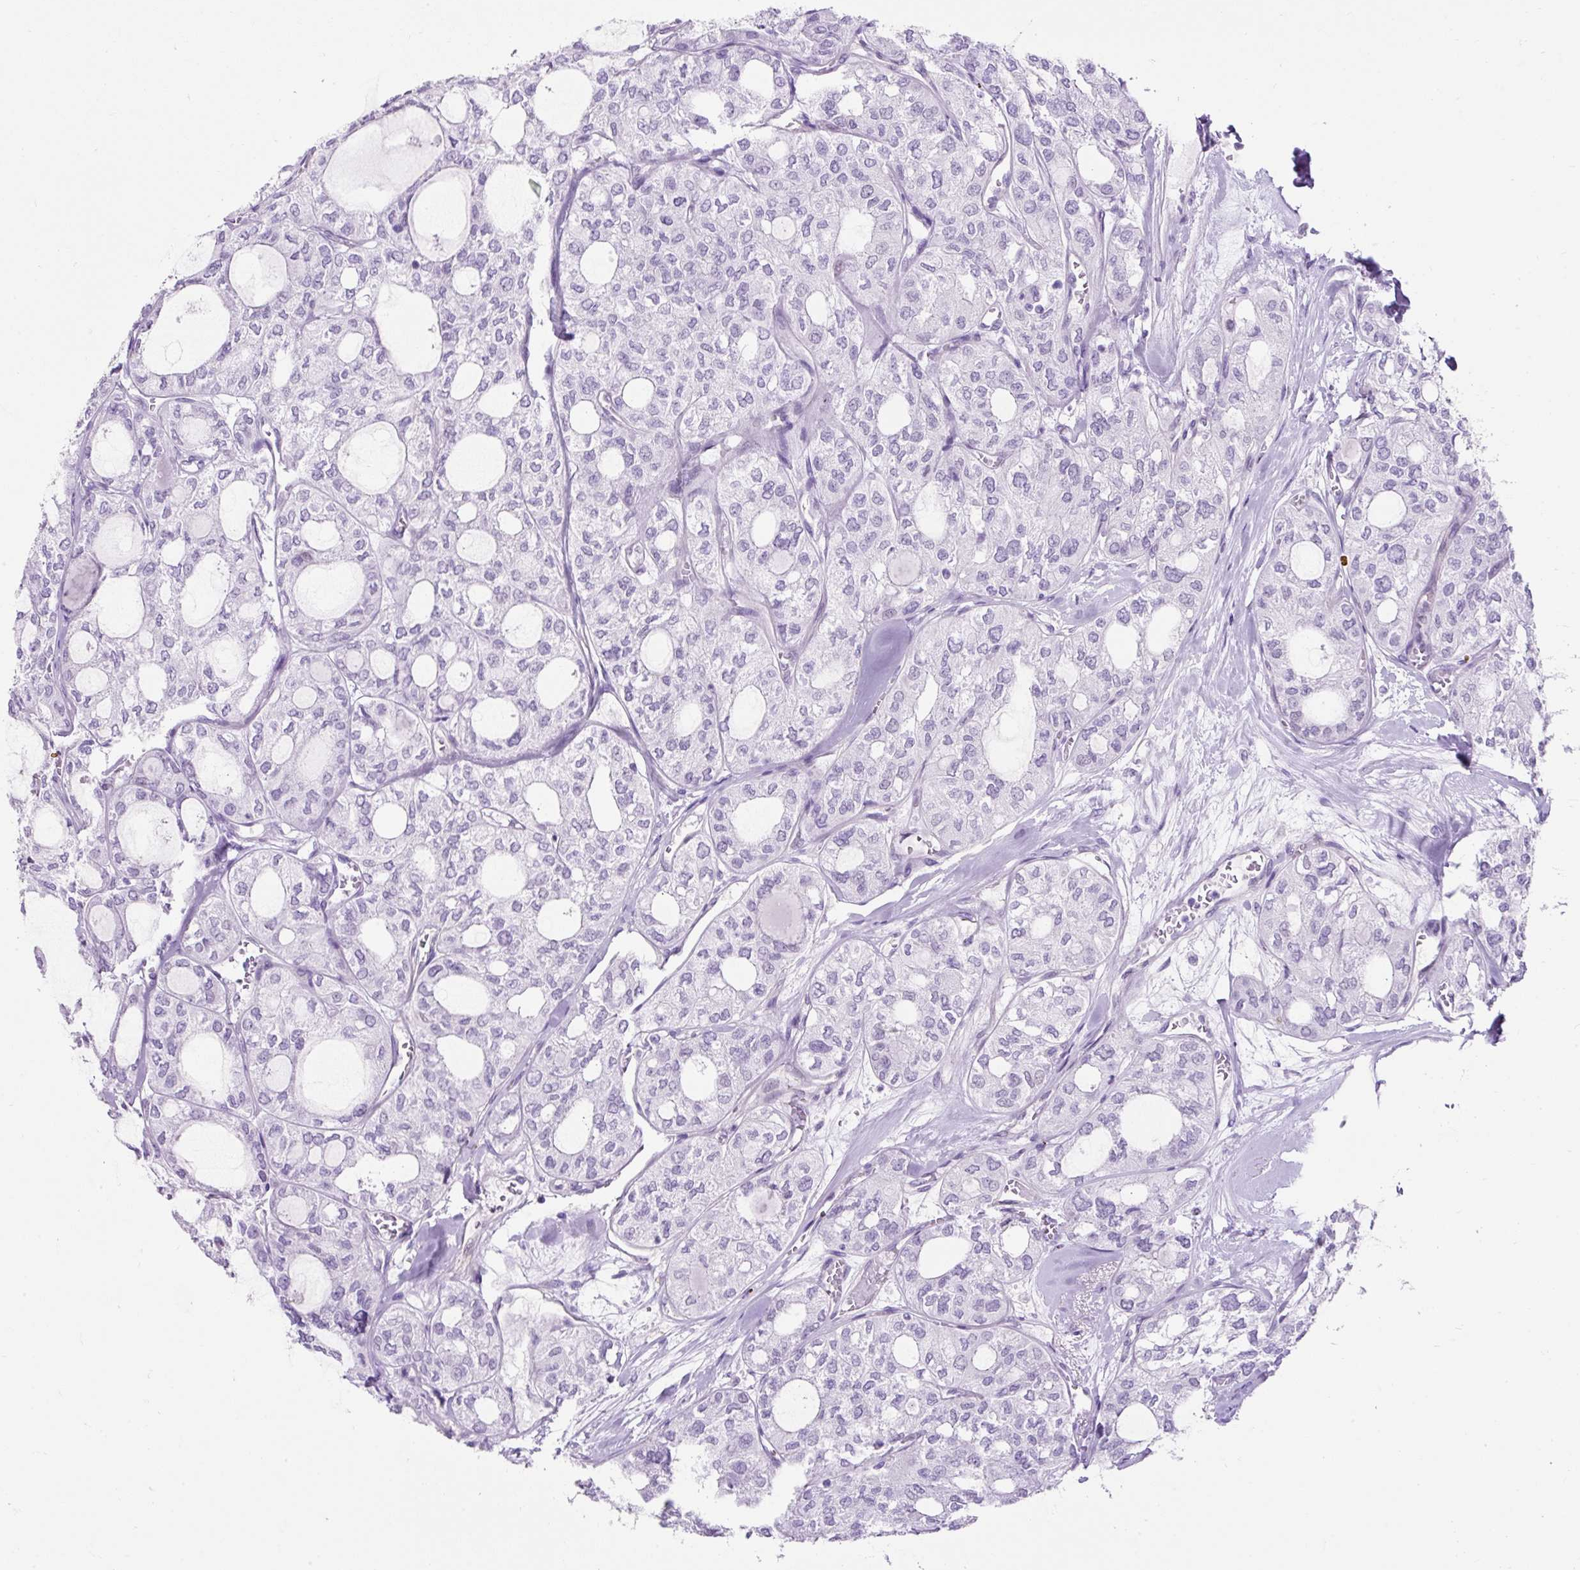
{"staining": {"intensity": "negative", "quantity": "none", "location": "none"}, "tissue": "thyroid cancer", "cell_type": "Tumor cells", "image_type": "cancer", "snomed": [{"axis": "morphology", "description": "Follicular adenoma carcinoma, NOS"}, {"axis": "topography", "description": "Thyroid gland"}], "caption": "Immunohistochemical staining of human thyroid cancer (follicular adenoma carcinoma) reveals no significant staining in tumor cells.", "gene": "KRT12", "patient": {"sex": "male", "age": 75}}